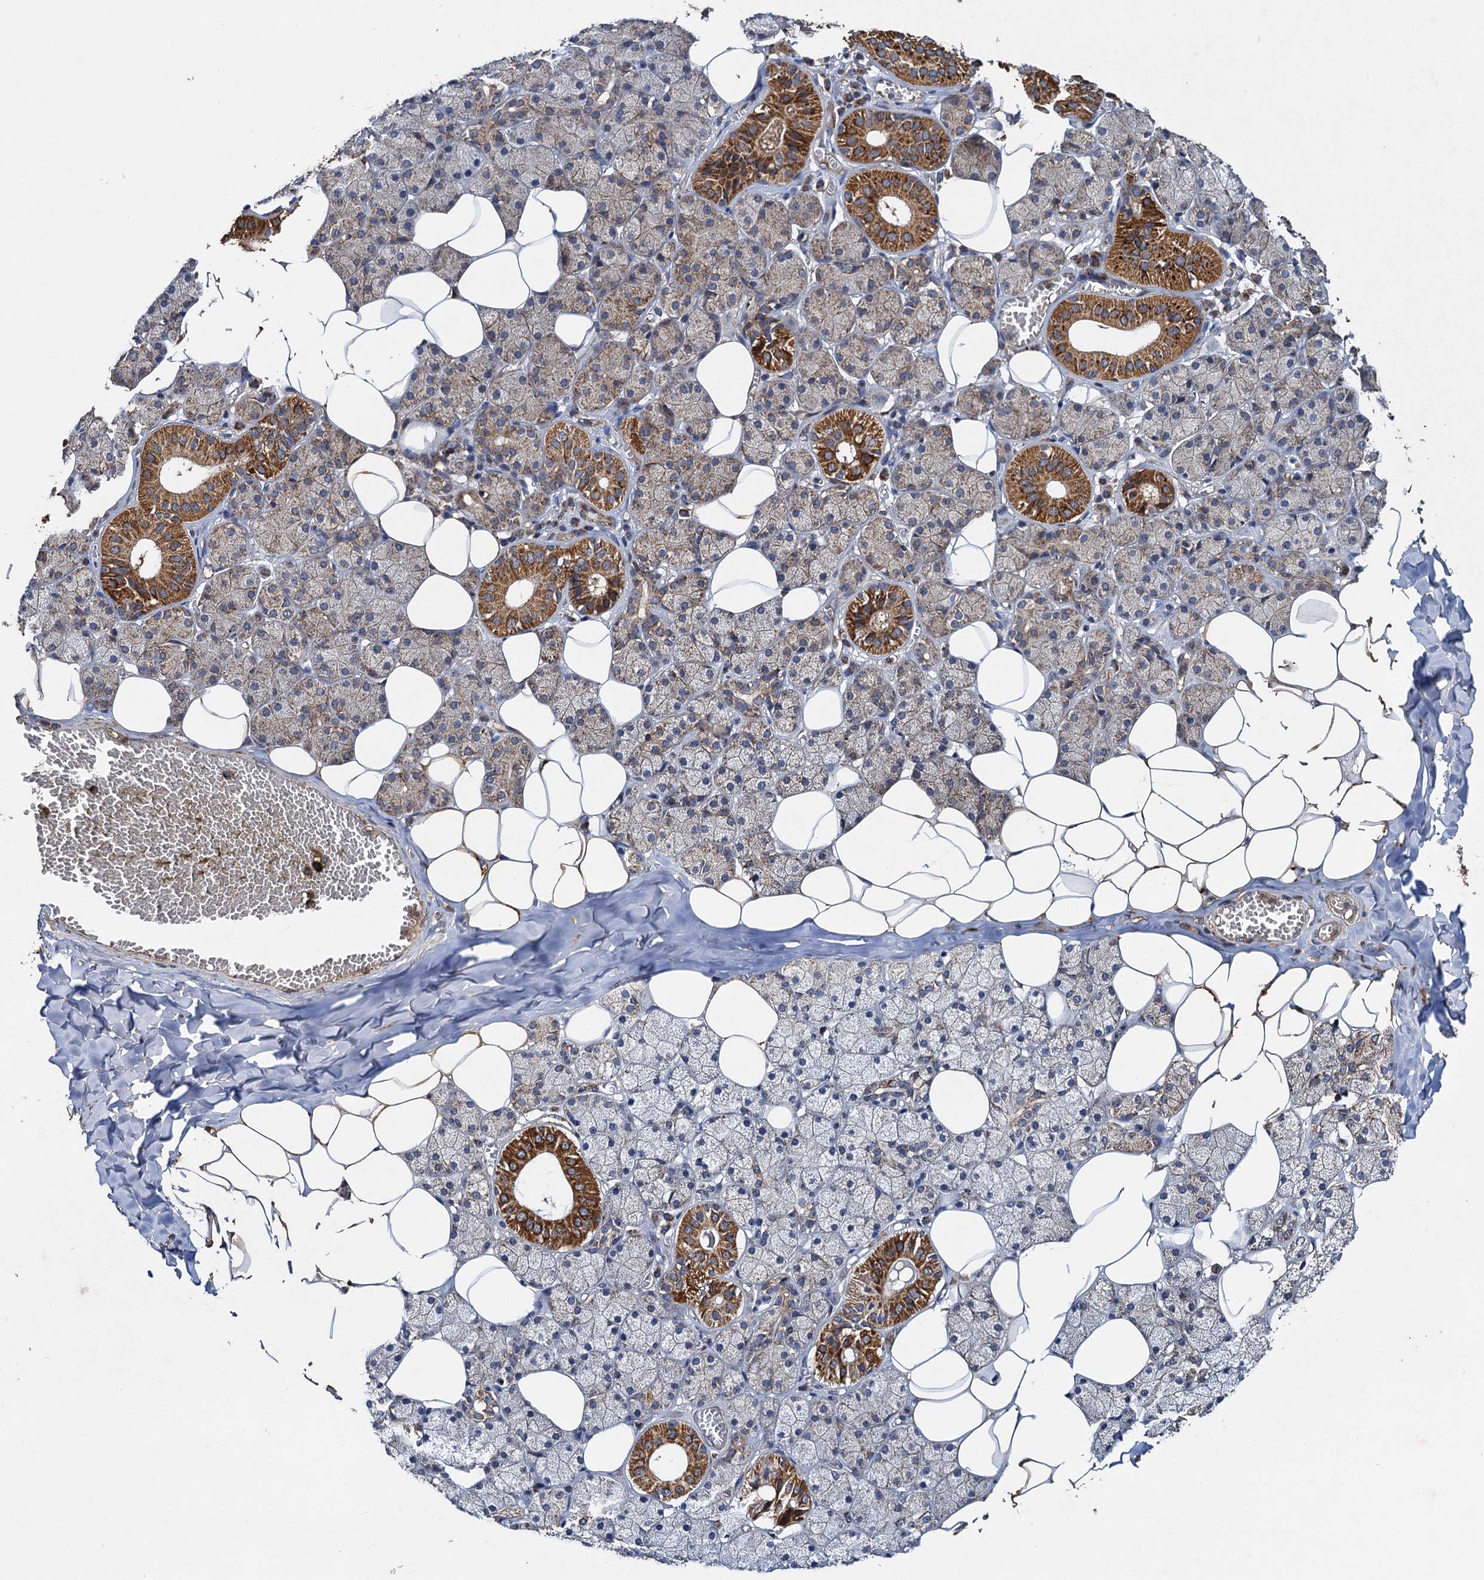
{"staining": {"intensity": "strong", "quantity": ">75%", "location": "cytoplasmic/membranous"}, "tissue": "salivary gland", "cell_type": "Glandular cells", "image_type": "normal", "snomed": [{"axis": "morphology", "description": "Normal tissue, NOS"}, {"axis": "topography", "description": "Salivary gland"}], "caption": "Immunohistochemical staining of benign salivary gland demonstrates high levels of strong cytoplasmic/membranous positivity in approximately >75% of glandular cells.", "gene": "NDUFA13", "patient": {"sex": "female", "age": 33}}